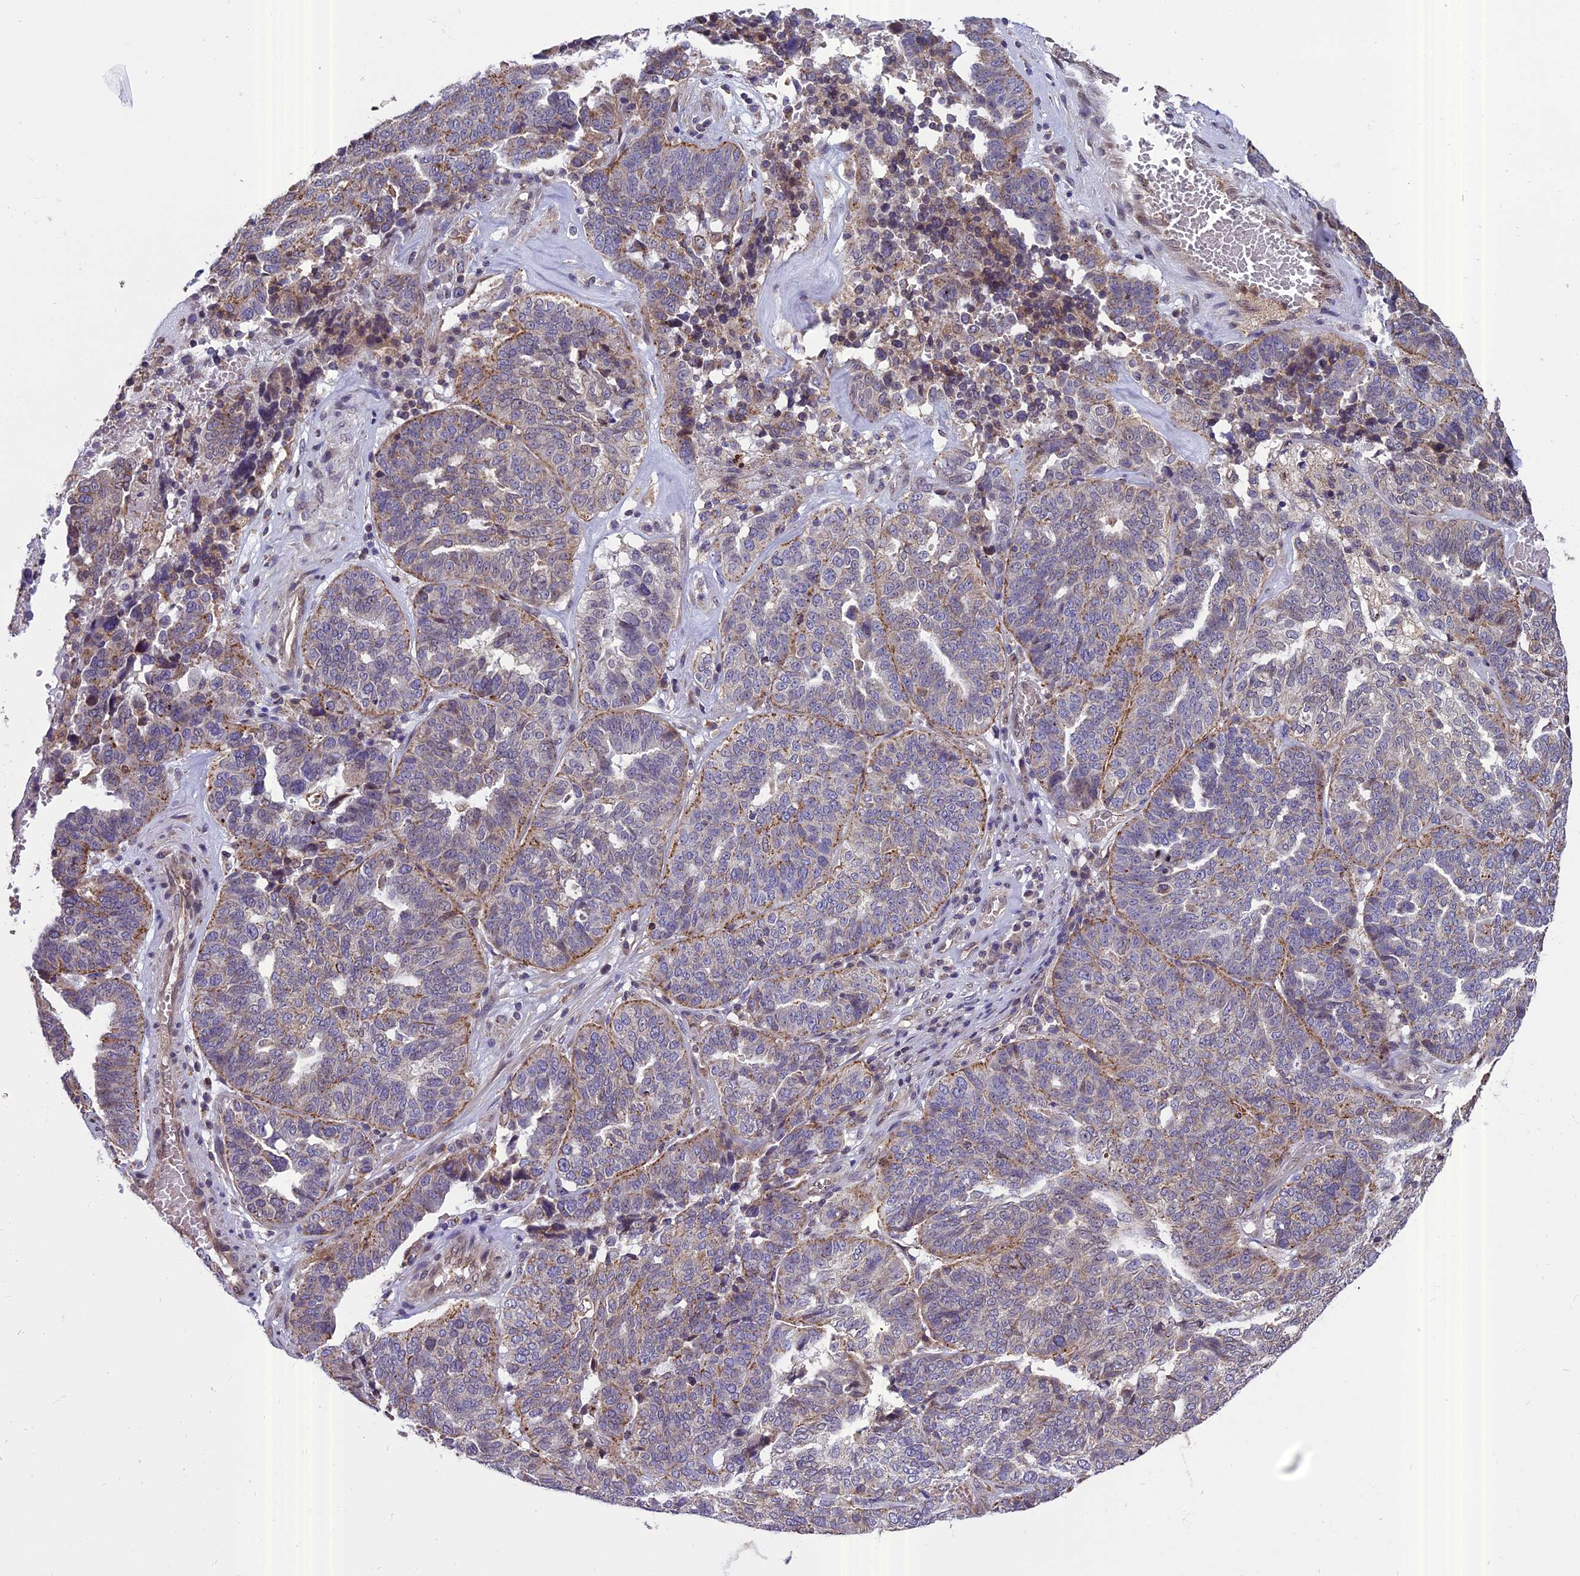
{"staining": {"intensity": "moderate", "quantity": "<25%", "location": "cytoplasmic/membranous"}, "tissue": "ovarian cancer", "cell_type": "Tumor cells", "image_type": "cancer", "snomed": [{"axis": "morphology", "description": "Cystadenocarcinoma, serous, NOS"}, {"axis": "topography", "description": "Ovary"}], "caption": "The histopathology image displays immunohistochemical staining of ovarian cancer. There is moderate cytoplasmic/membranous staining is identified in about <25% of tumor cells.", "gene": "CHMP2A", "patient": {"sex": "female", "age": 59}}